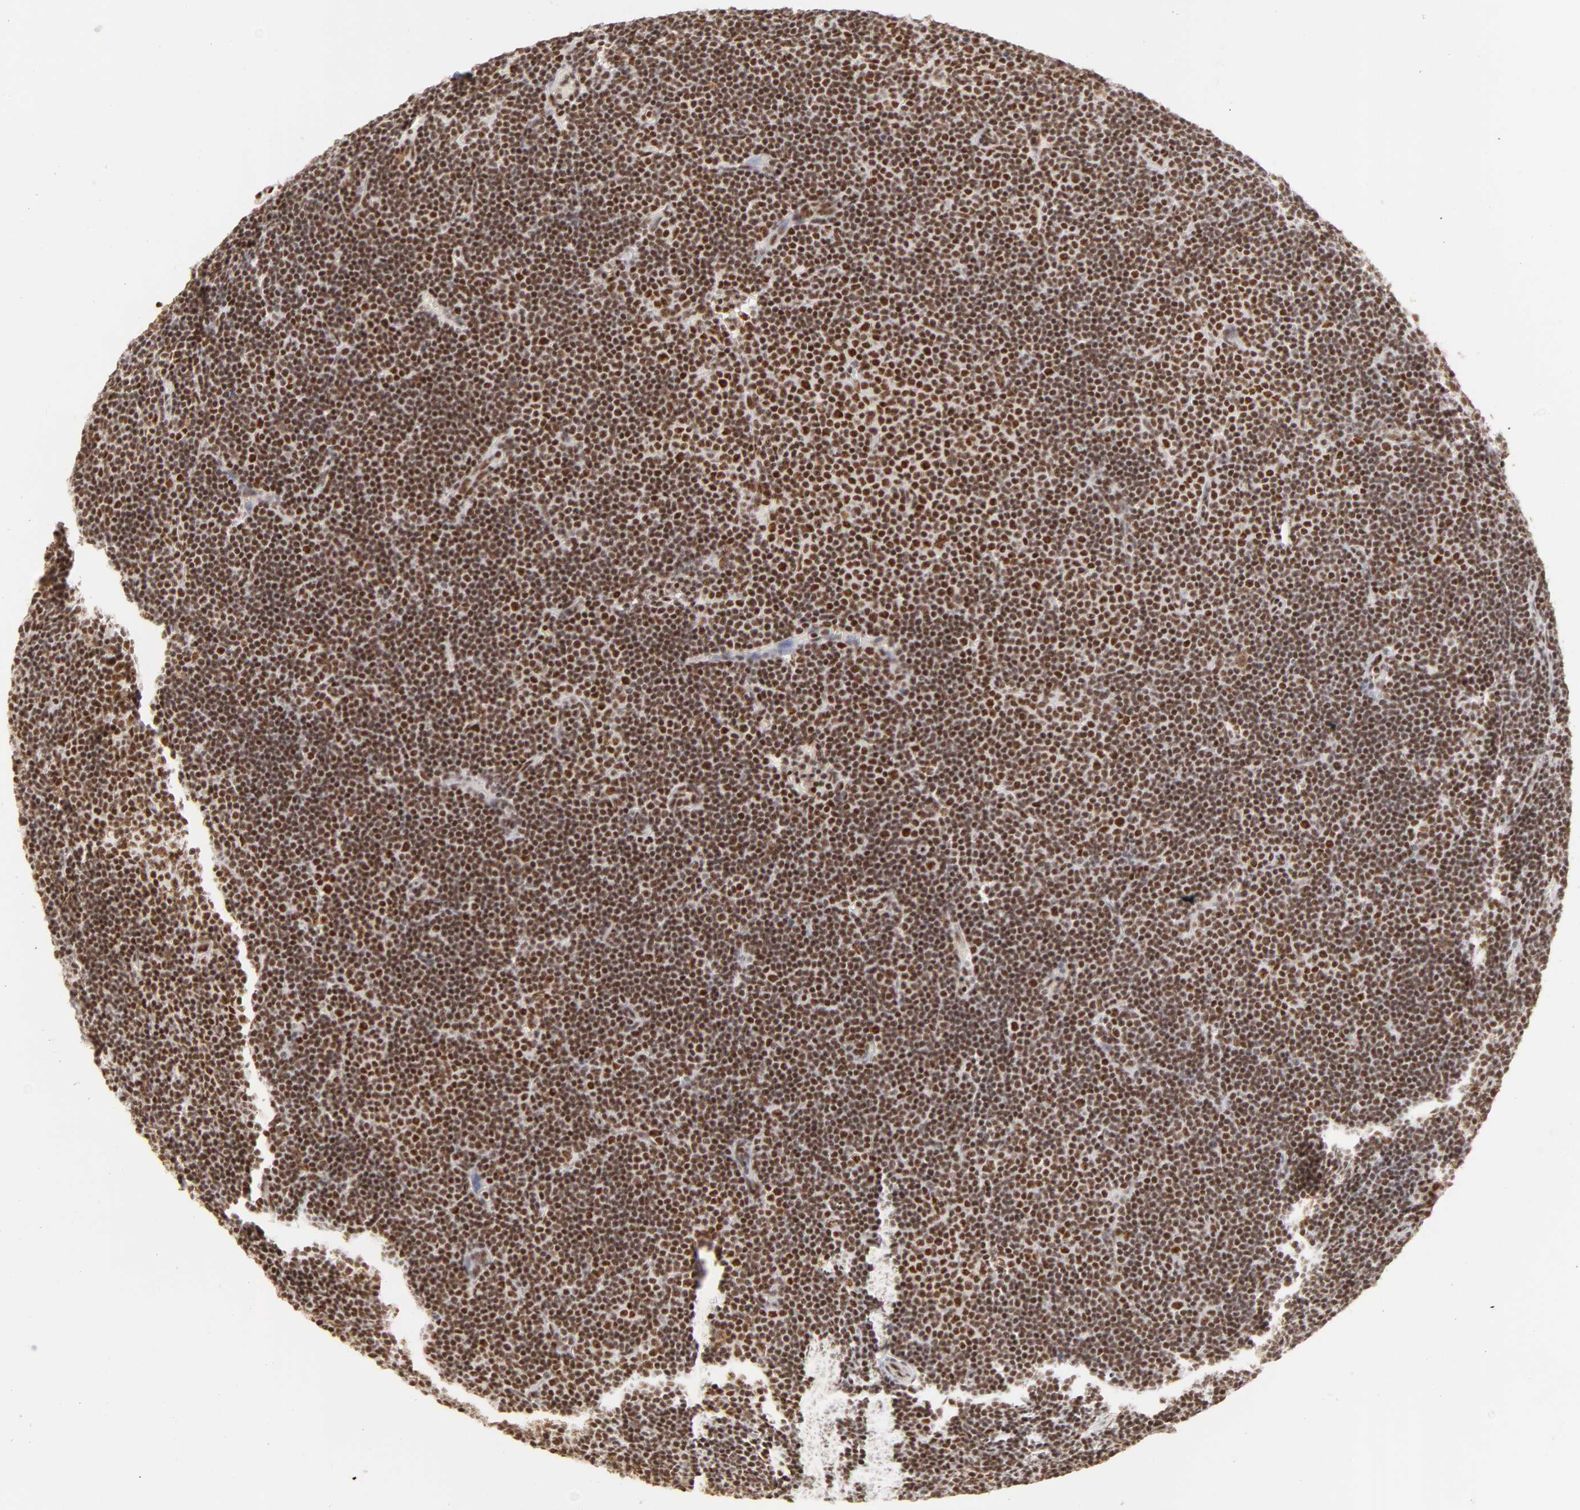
{"staining": {"intensity": "weak", "quantity": ">75%", "location": "nuclear"}, "tissue": "lymphoma", "cell_type": "Tumor cells", "image_type": "cancer", "snomed": [{"axis": "morphology", "description": "Malignant lymphoma, non-Hodgkin's type, Low grade"}, {"axis": "topography", "description": "Lymph node"}], "caption": "Protein expression analysis of human lymphoma reveals weak nuclear expression in about >75% of tumor cells. The staining is performed using DAB brown chromogen to label protein expression. The nuclei are counter-stained blue using hematoxylin.", "gene": "RBM39", "patient": {"sex": "male", "age": 57}}